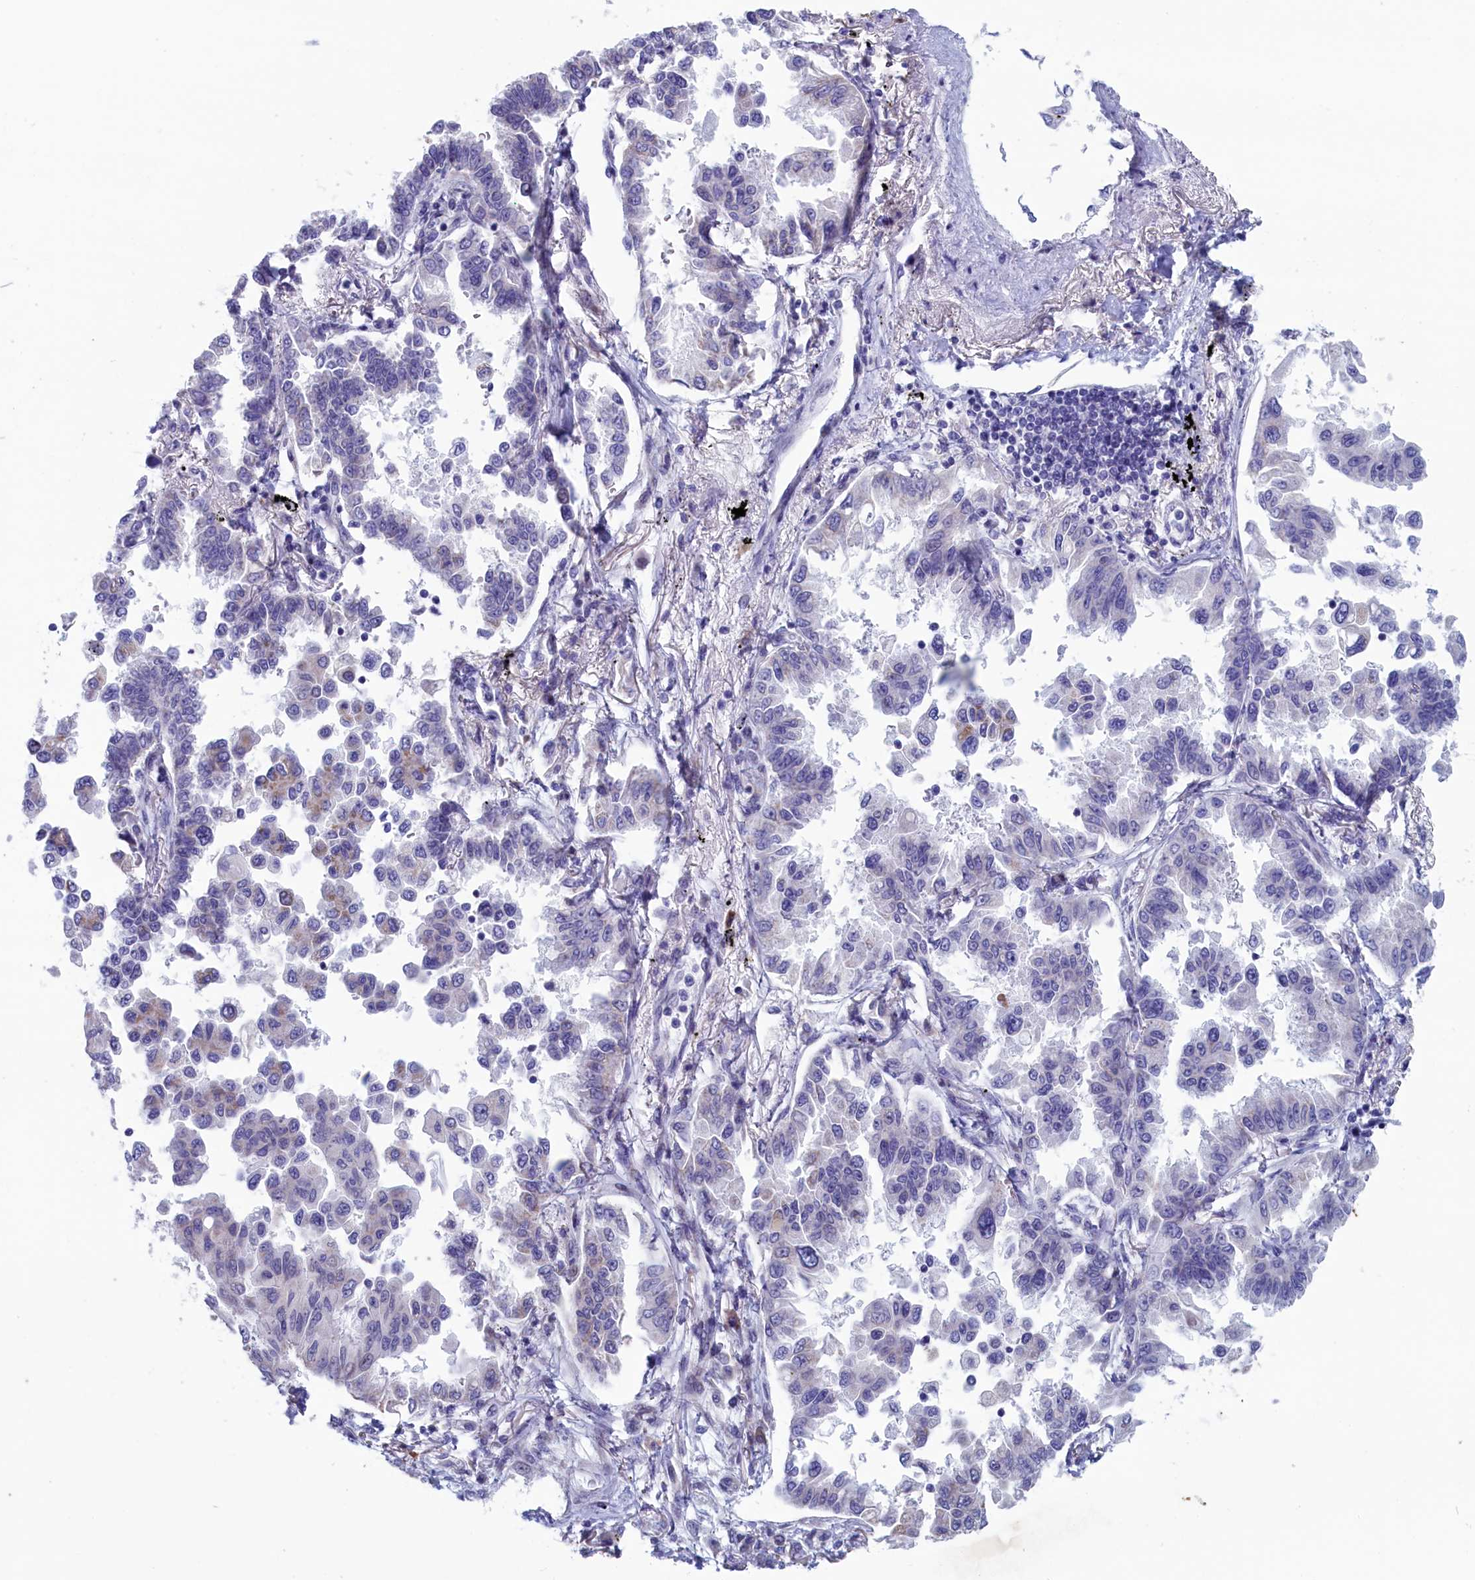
{"staining": {"intensity": "moderate", "quantity": "25%-75%", "location": "cytoplasmic/membranous"}, "tissue": "lung cancer", "cell_type": "Tumor cells", "image_type": "cancer", "snomed": [{"axis": "morphology", "description": "Adenocarcinoma, NOS"}, {"axis": "topography", "description": "Lung"}], "caption": "Human lung cancer (adenocarcinoma) stained with a brown dye shows moderate cytoplasmic/membranous positive staining in approximately 25%-75% of tumor cells.", "gene": "NIBAN3", "patient": {"sex": "female", "age": 67}}